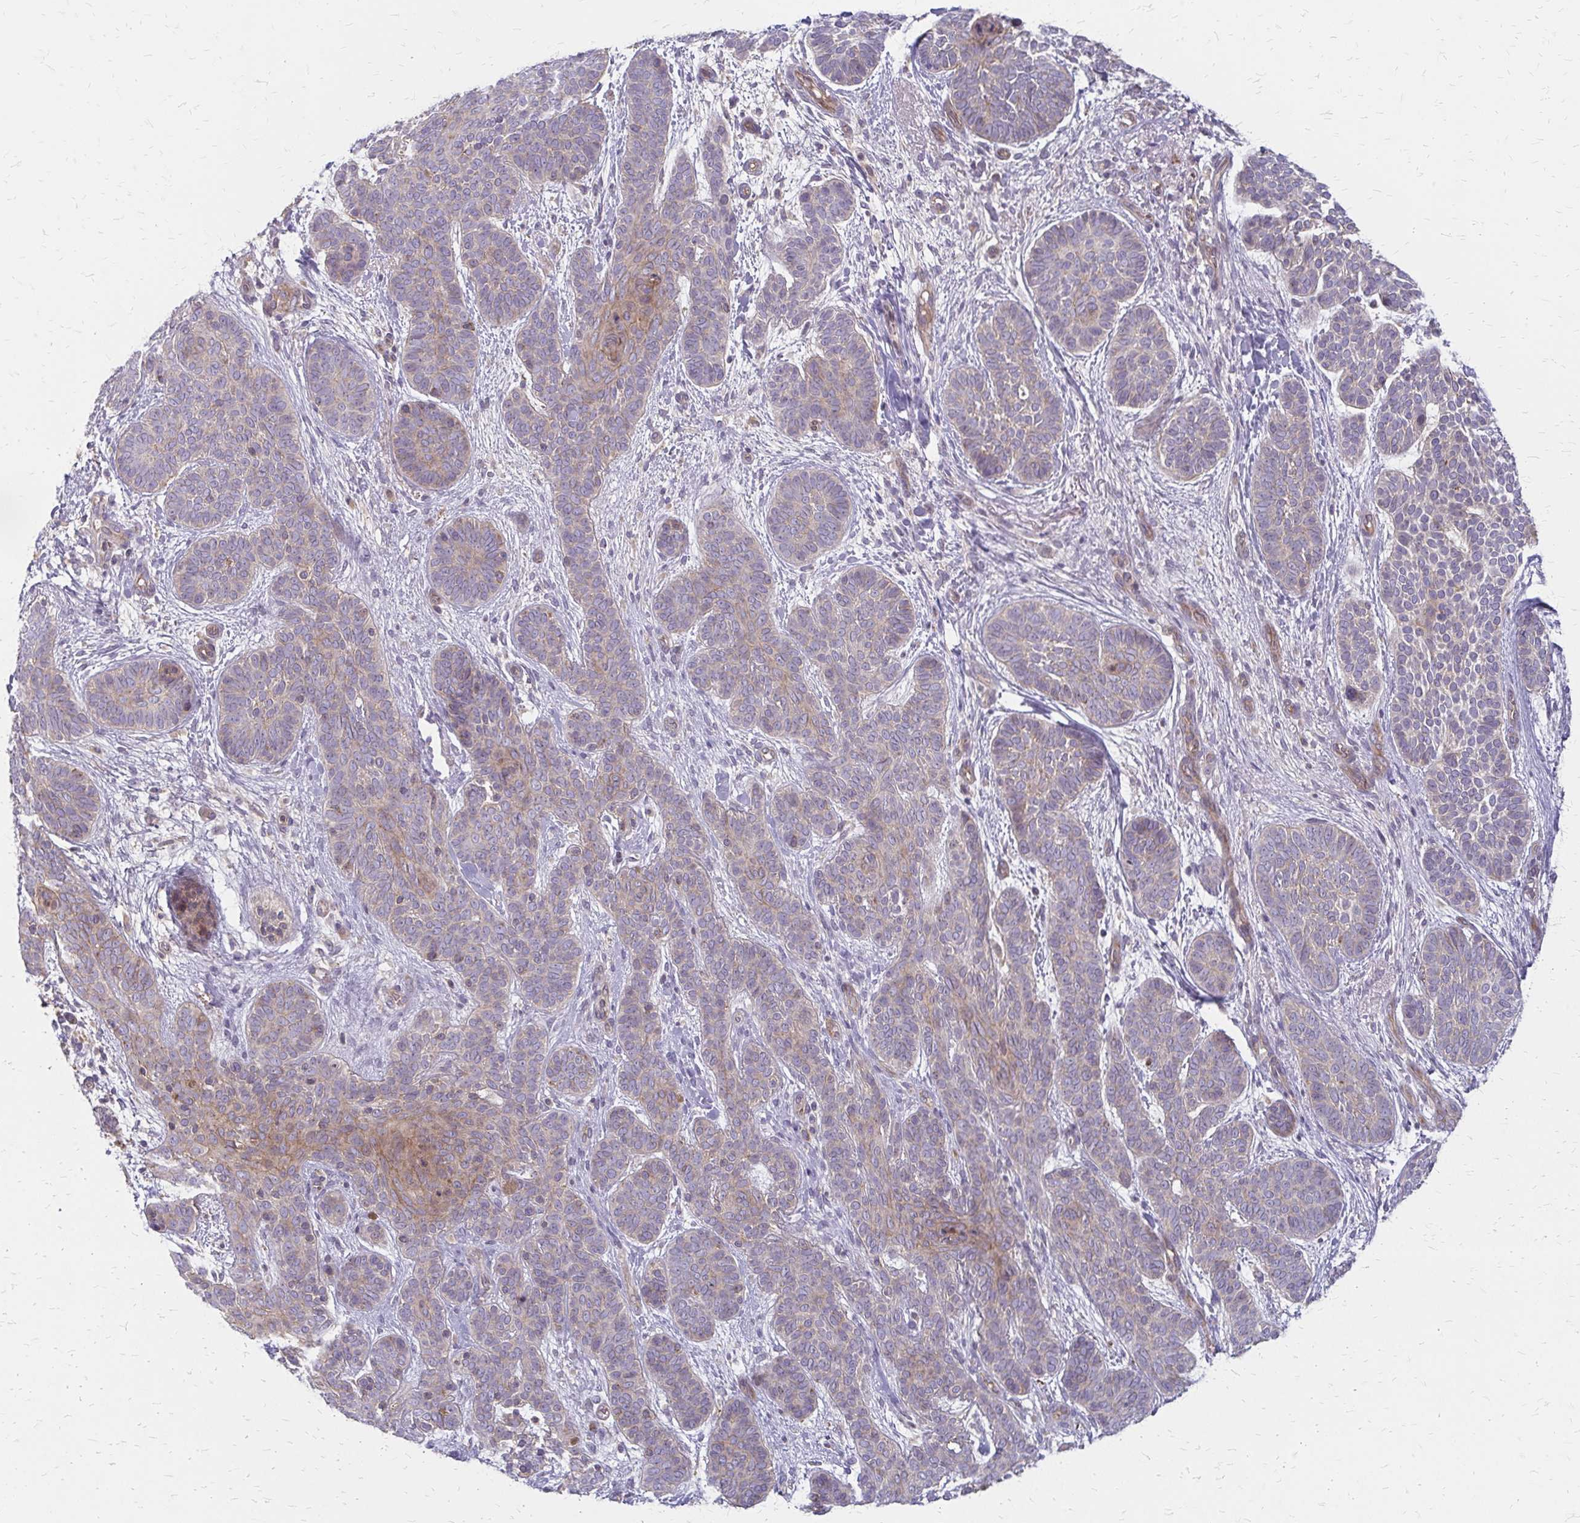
{"staining": {"intensity": "weak", "quantity": "25%-75%", "location": "cytoplasmic/membranous"}, "tissue": "skin cancer", "cell_type": "Tumor cells", "image_type": "cancer", "snomed": [{"axis": "morphology", "description": "Basal cell carcinoma"}, {"axis": "topography", "description": "Skin"}], "caption": "Immunohistochemistry photomicrograph of neoplastic tissue: basal cell carcinoma (skin) stained using IHC exhibits low levels of weak protein expression localized specifically in the cytoplasmic/membranous of tumor cells, appearing as a cytoplasmic/membranous brown color.", "gene": "ZNF383", "patient": {"sex": "female", "age": 82}}